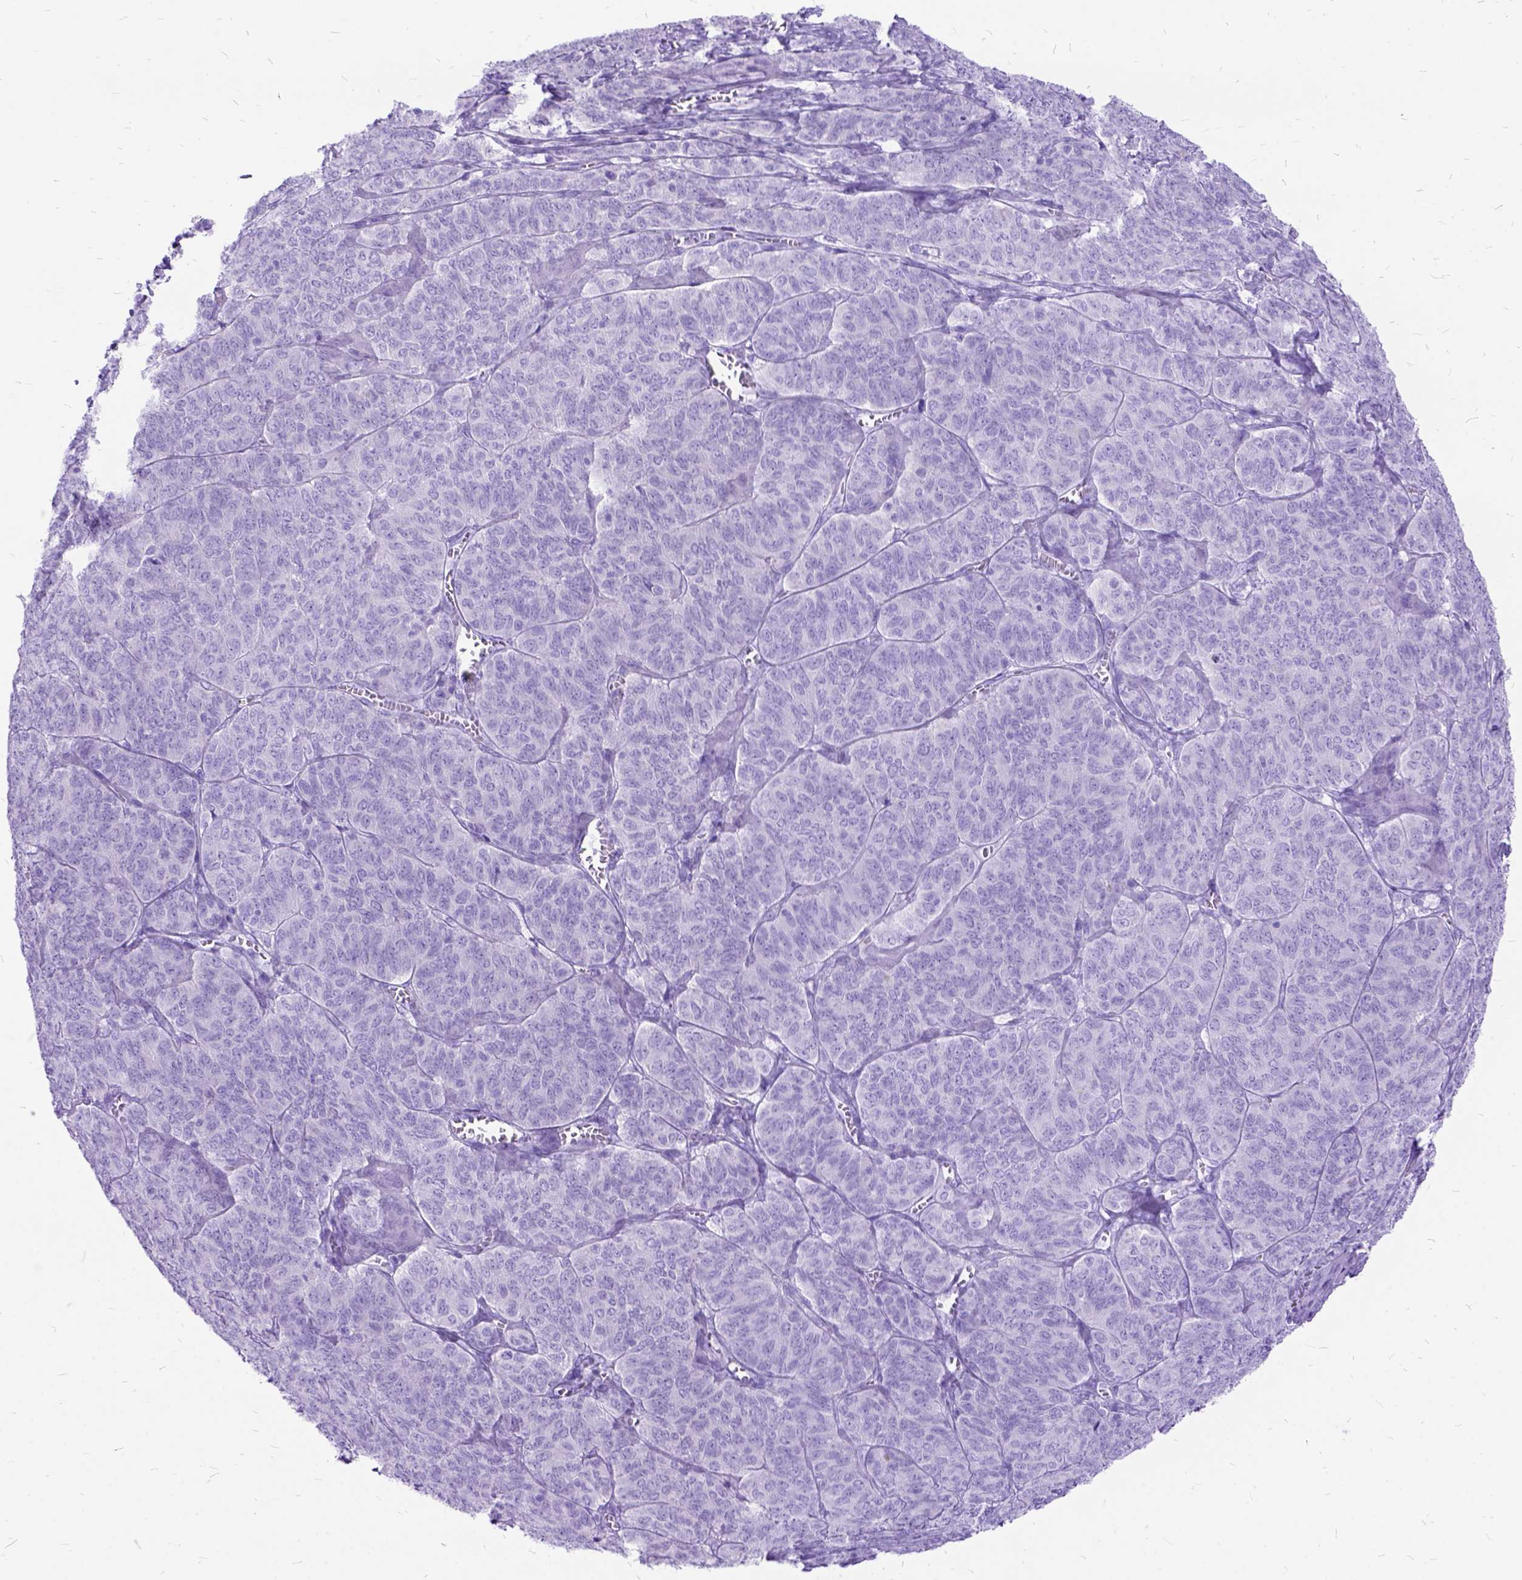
{"staining": {"intensity": "negative", "quantity": "none", "location": "none"}, "tissue": "ovarian cancer", "cell_type": "Tumor cells", "image_type": "cancer", "snomed": [{"axis": "morphology", "description": "Carcinoma, endometroid"}, {"axis": "topography", "description": "Ovary"}], "caption": "Immunohistochemical staining of human endometroid carcinoma (ovarian) reveals no significant positivity in tumor cells. Brightfield microscopy of immunohistochemistry stained with DAB (brown) and hematoxylin (blue), captured at high magnification.", "gene": "DNAH2", "patient": {"sex": "female", "age": 80}}